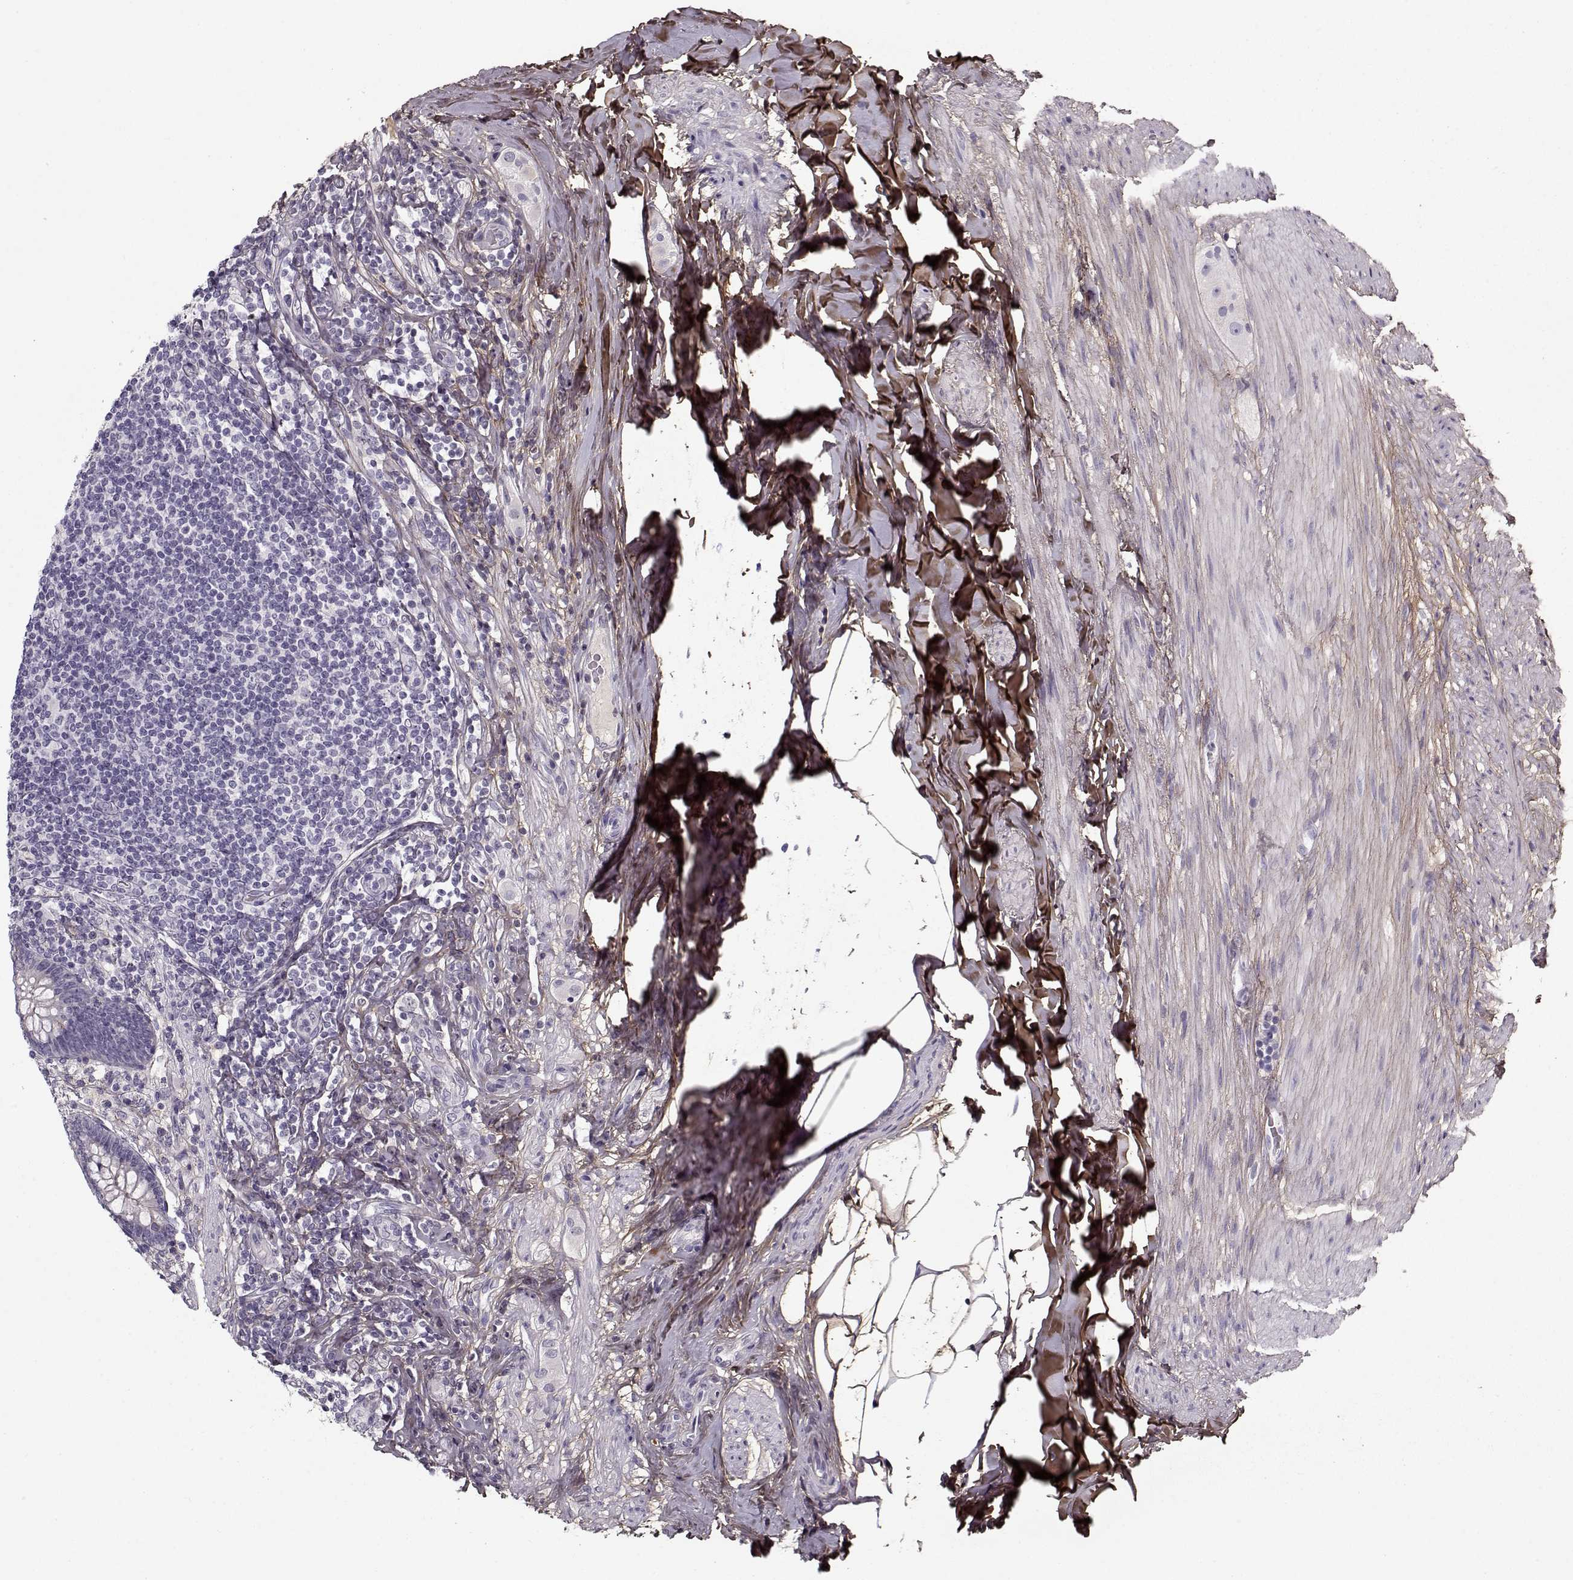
{"staining": {"intensity": "negative", "quantity": "none", "location": "none"}, "tissue": "appendix", "cell_type": "Glandular cells", "image_type": "normal", "snomed": [{"axis": "morphology", "description": "Normal tissue, NOS"}, {"axis": "topography", "description": "Appendix"}], "caption": "Appendix was stained to show a protein in brown. There is no significant expression in glandular cells. Nuclei are stained in blue.", "gene": "LUM", "patient": {"sex": "male", "age": 47}}